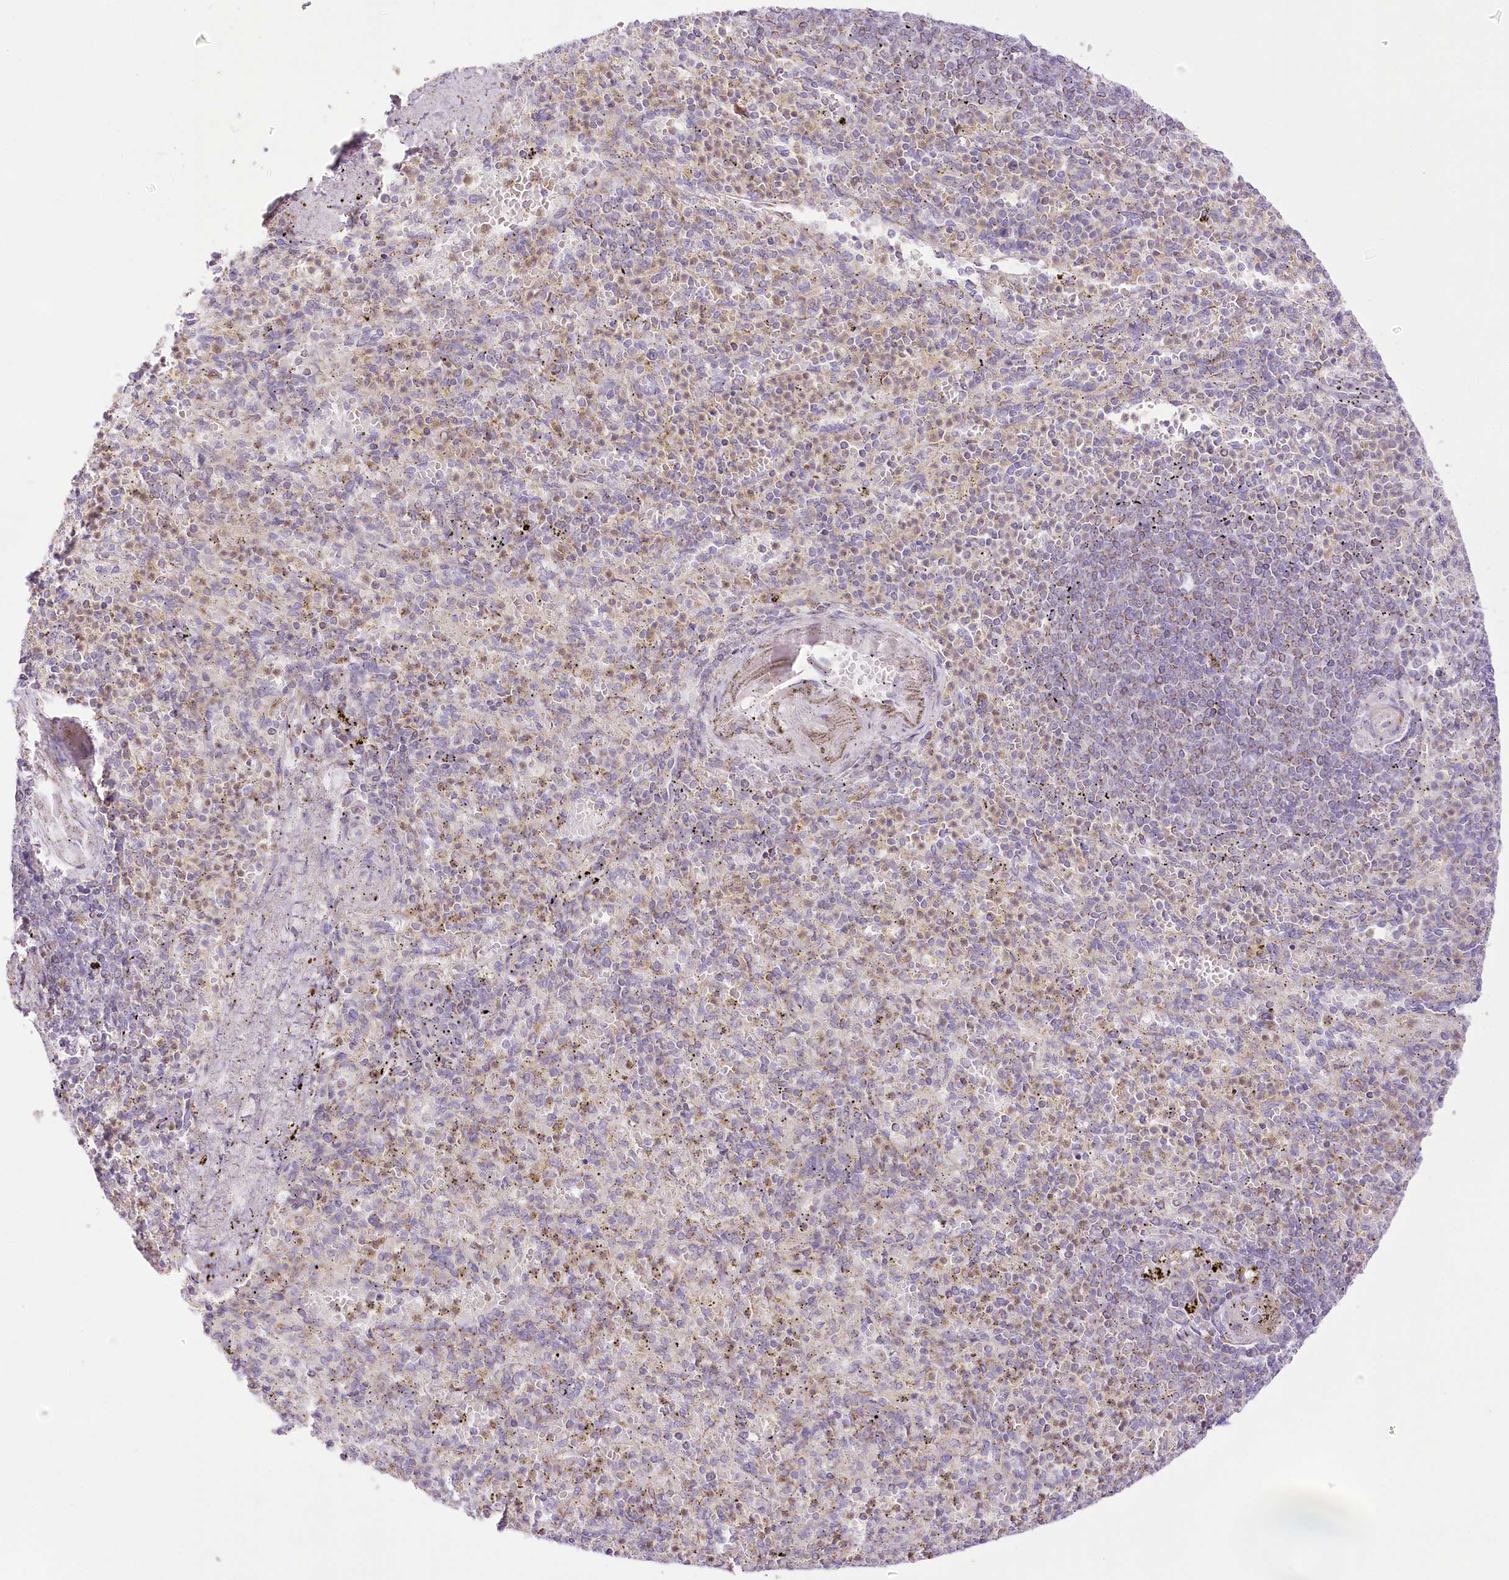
{"staining": {"intensity": "negative", "quantity": "none", "location": "none"}, "tissue": "spleen", "cell_type": "Cells in red pulp", "image_type": "normal", "snomed": [{"axis": "morphology", "description": "Normal tissue, NOS"}, {"axis": "topography", "description": "Spleen"}], "caption": "This is an IHC image of unremarkable human spleen. There is no staining in cells in red pulp.", "gene": "CCDC30", "patient": {"sex": "female", "age": 74}}